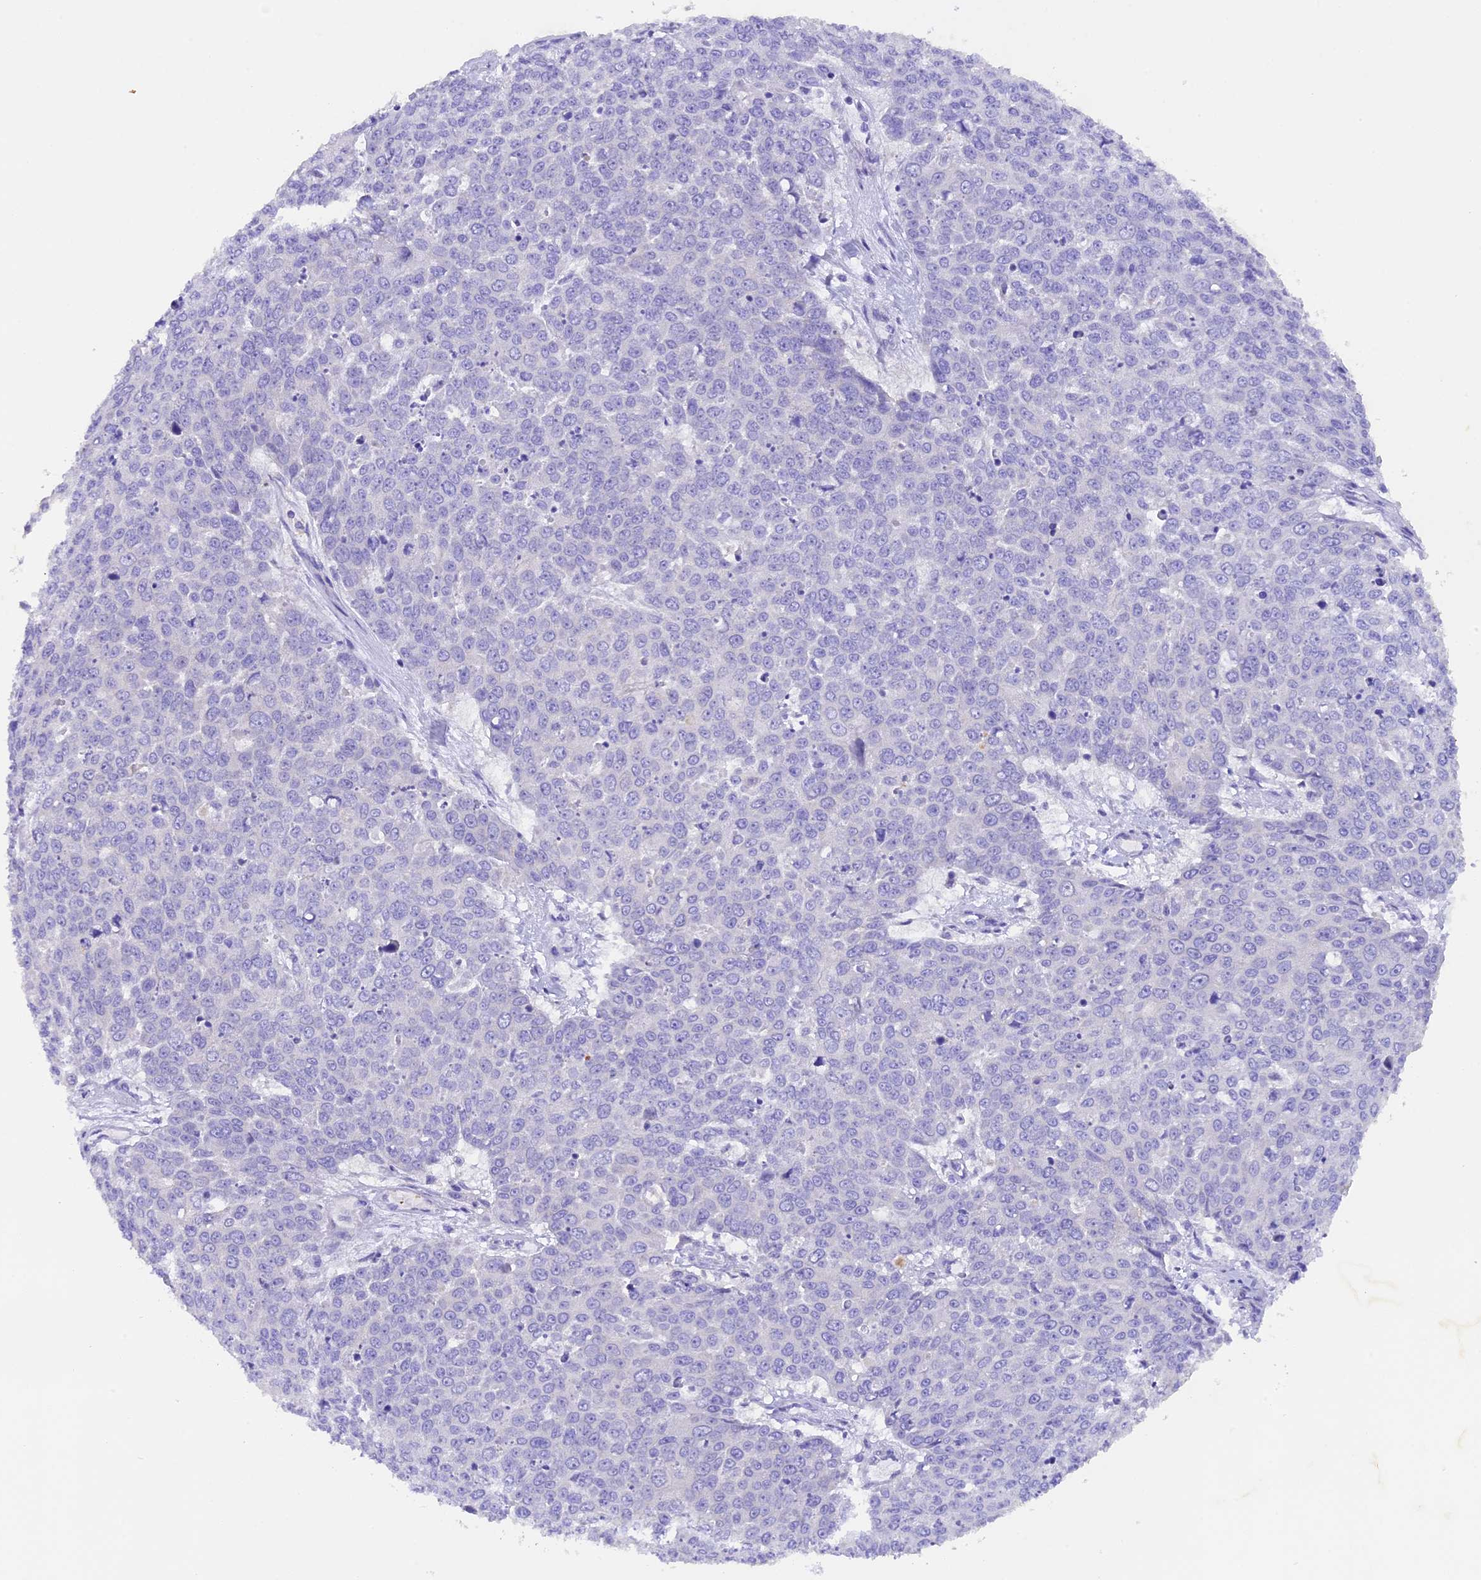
{"staining": {"intensity": "negative", "quantity": "none", "location": "none"}, "tissue": "skin cancer", "cell_type": "Tumor cells", "image_type": "cancer", "snomed": [{"axis": "morphology", "description": "Squamous cell carcinoma, NOS"}, {"axis": "topography", "description": "Skin"}], "caption": "There is no significant positivity in tumor cells of squamous cell carcinoma (skin). The staining was performed using DAB (3,3'-diaminobenzidine) to visualize the protein expression in brown, while the nuclei were stained in blue with hematoxylin (Magnification: 20x).", "gene": "PKIA", "patient": {"sex": "male", "age": 71}}